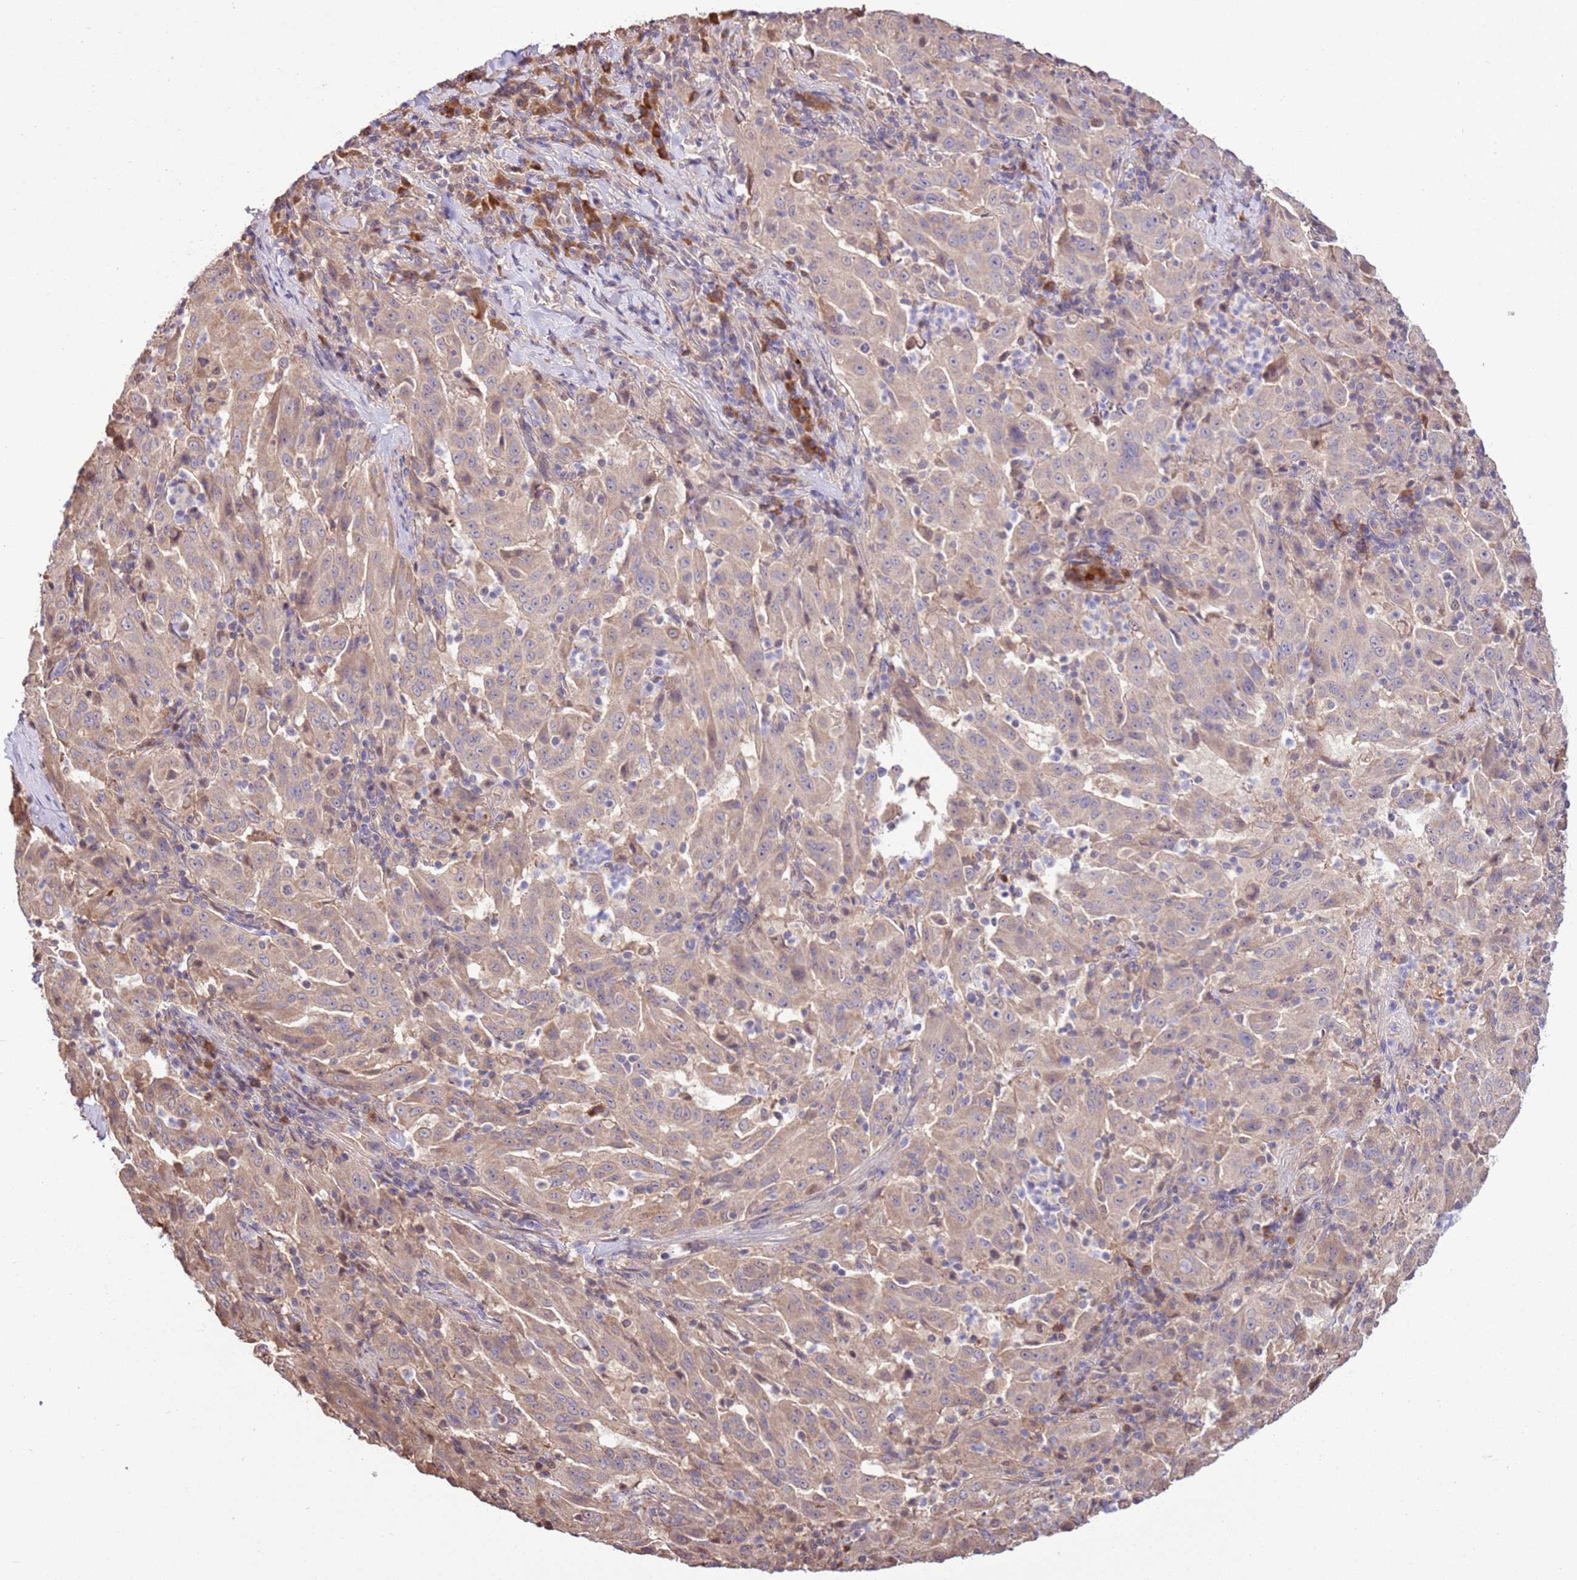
{"staining": {"intensity": "weak", "quantity": "25%-75%", "location": "cytoplasmic/membranous"}, "tissue": "pancreatic cancer", "cell_type": "Tumor cells", "image_type": "cancer", "snomed": [{"axis": "morphology", "description": "Adenocarcinoma, NOS"}, {"axis": "topography", "description": "Pancreas"}], "caption": "A histopathology image of pancreatic cancer (adenocarcinoma) stained for a protein reveals weak cytoplasmic/membranous brown staining in tumor cells.", "gene": "BBS5", "patient": {"sex": "male", "age": 63}}